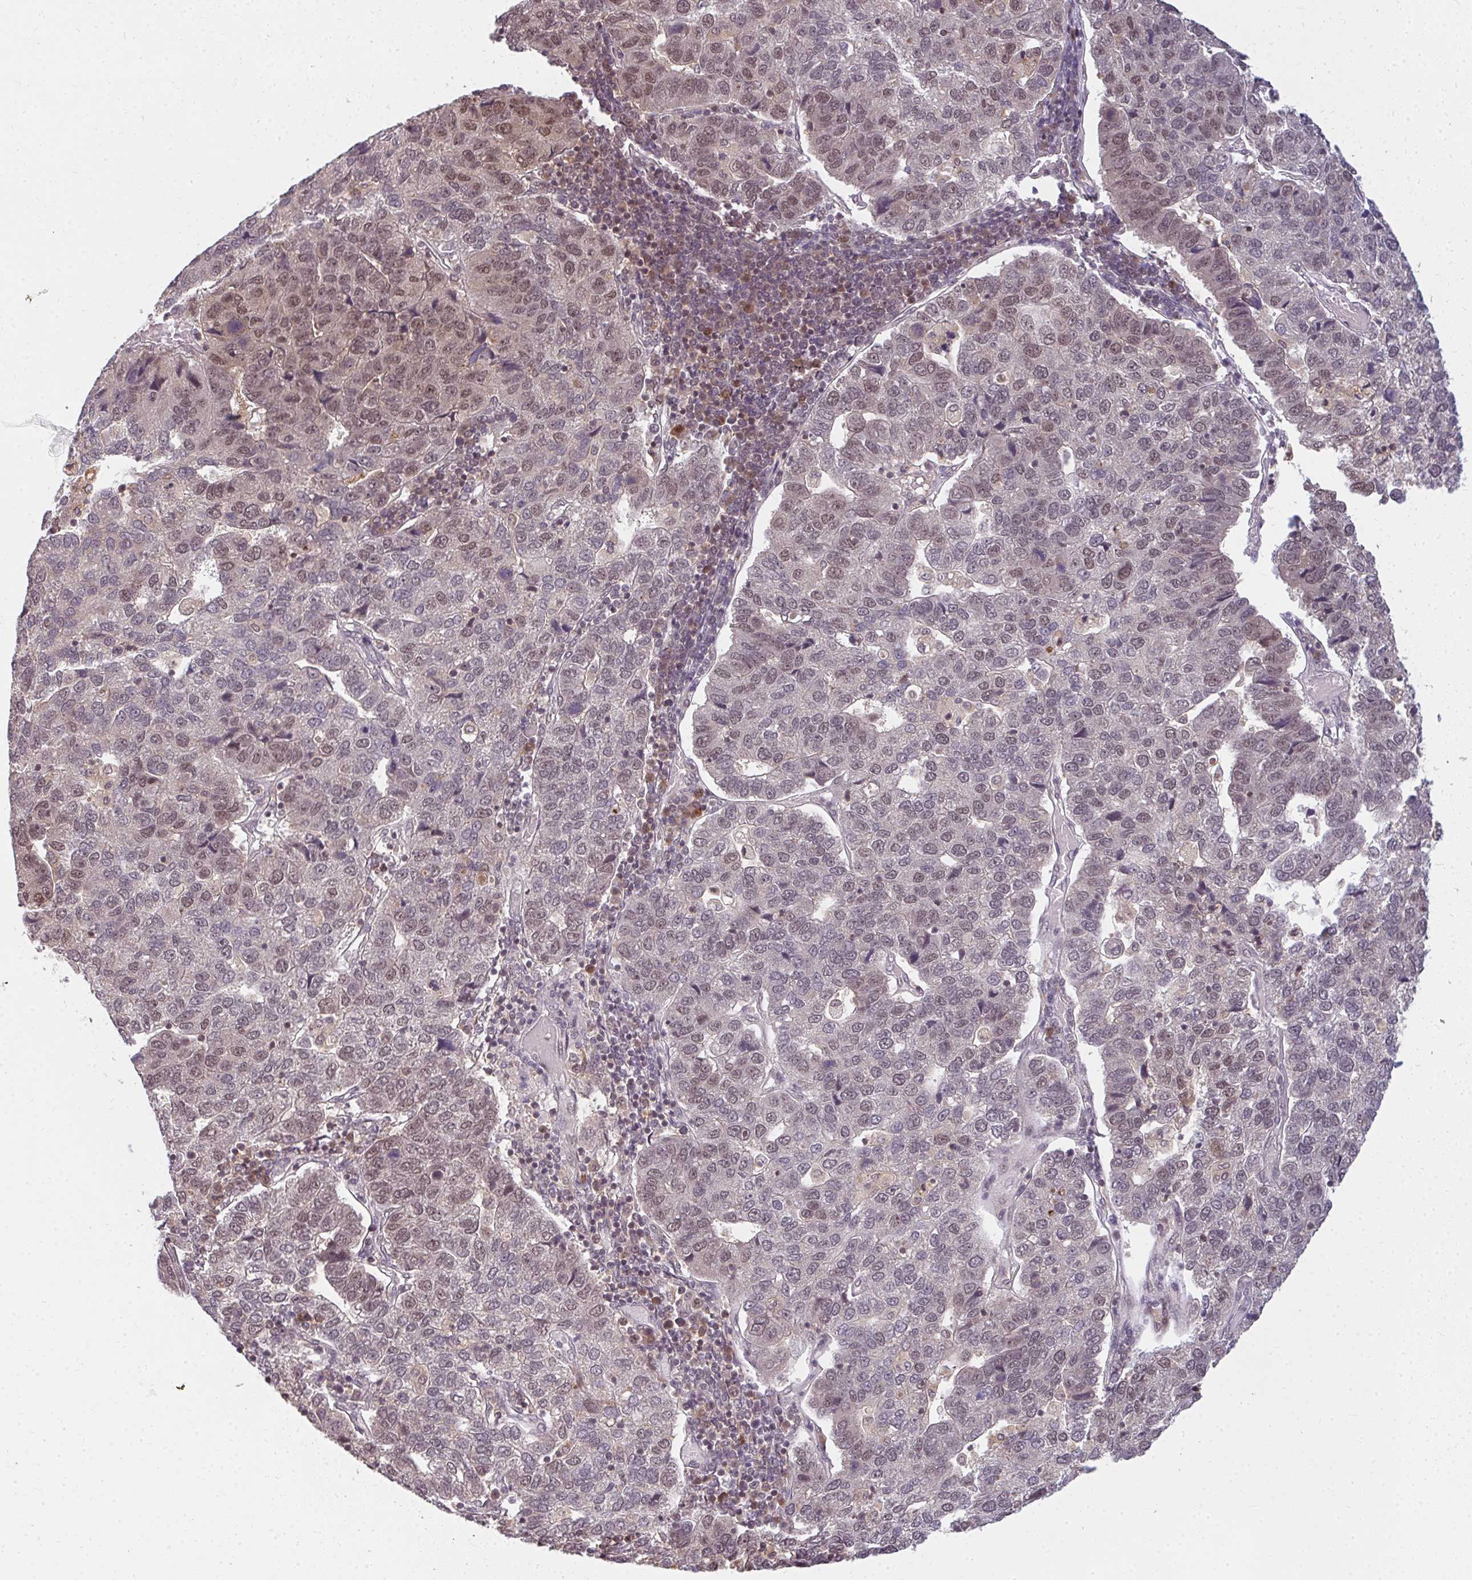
{"staining": {"intensity": "weak", "quantity": "25%-75%", "location": "nuclear"}, "tissue": "pancreatic cancer", "cell_type": "Tumor cells", "image_type": "cancer", "snomed": [{"axis": "morphology", "description": "Adenocarcinoma, NOS"}, {"axis": "topography", "description": "Pancreas"}], "caption": "The micrograph shows a brown stain indicating the presence of a protein in the nuclear of tumor cells in adenocarcinoma (pancreatic).", "gene": "GTF3C6", "patient": {"sex": "female", "age": 61}}